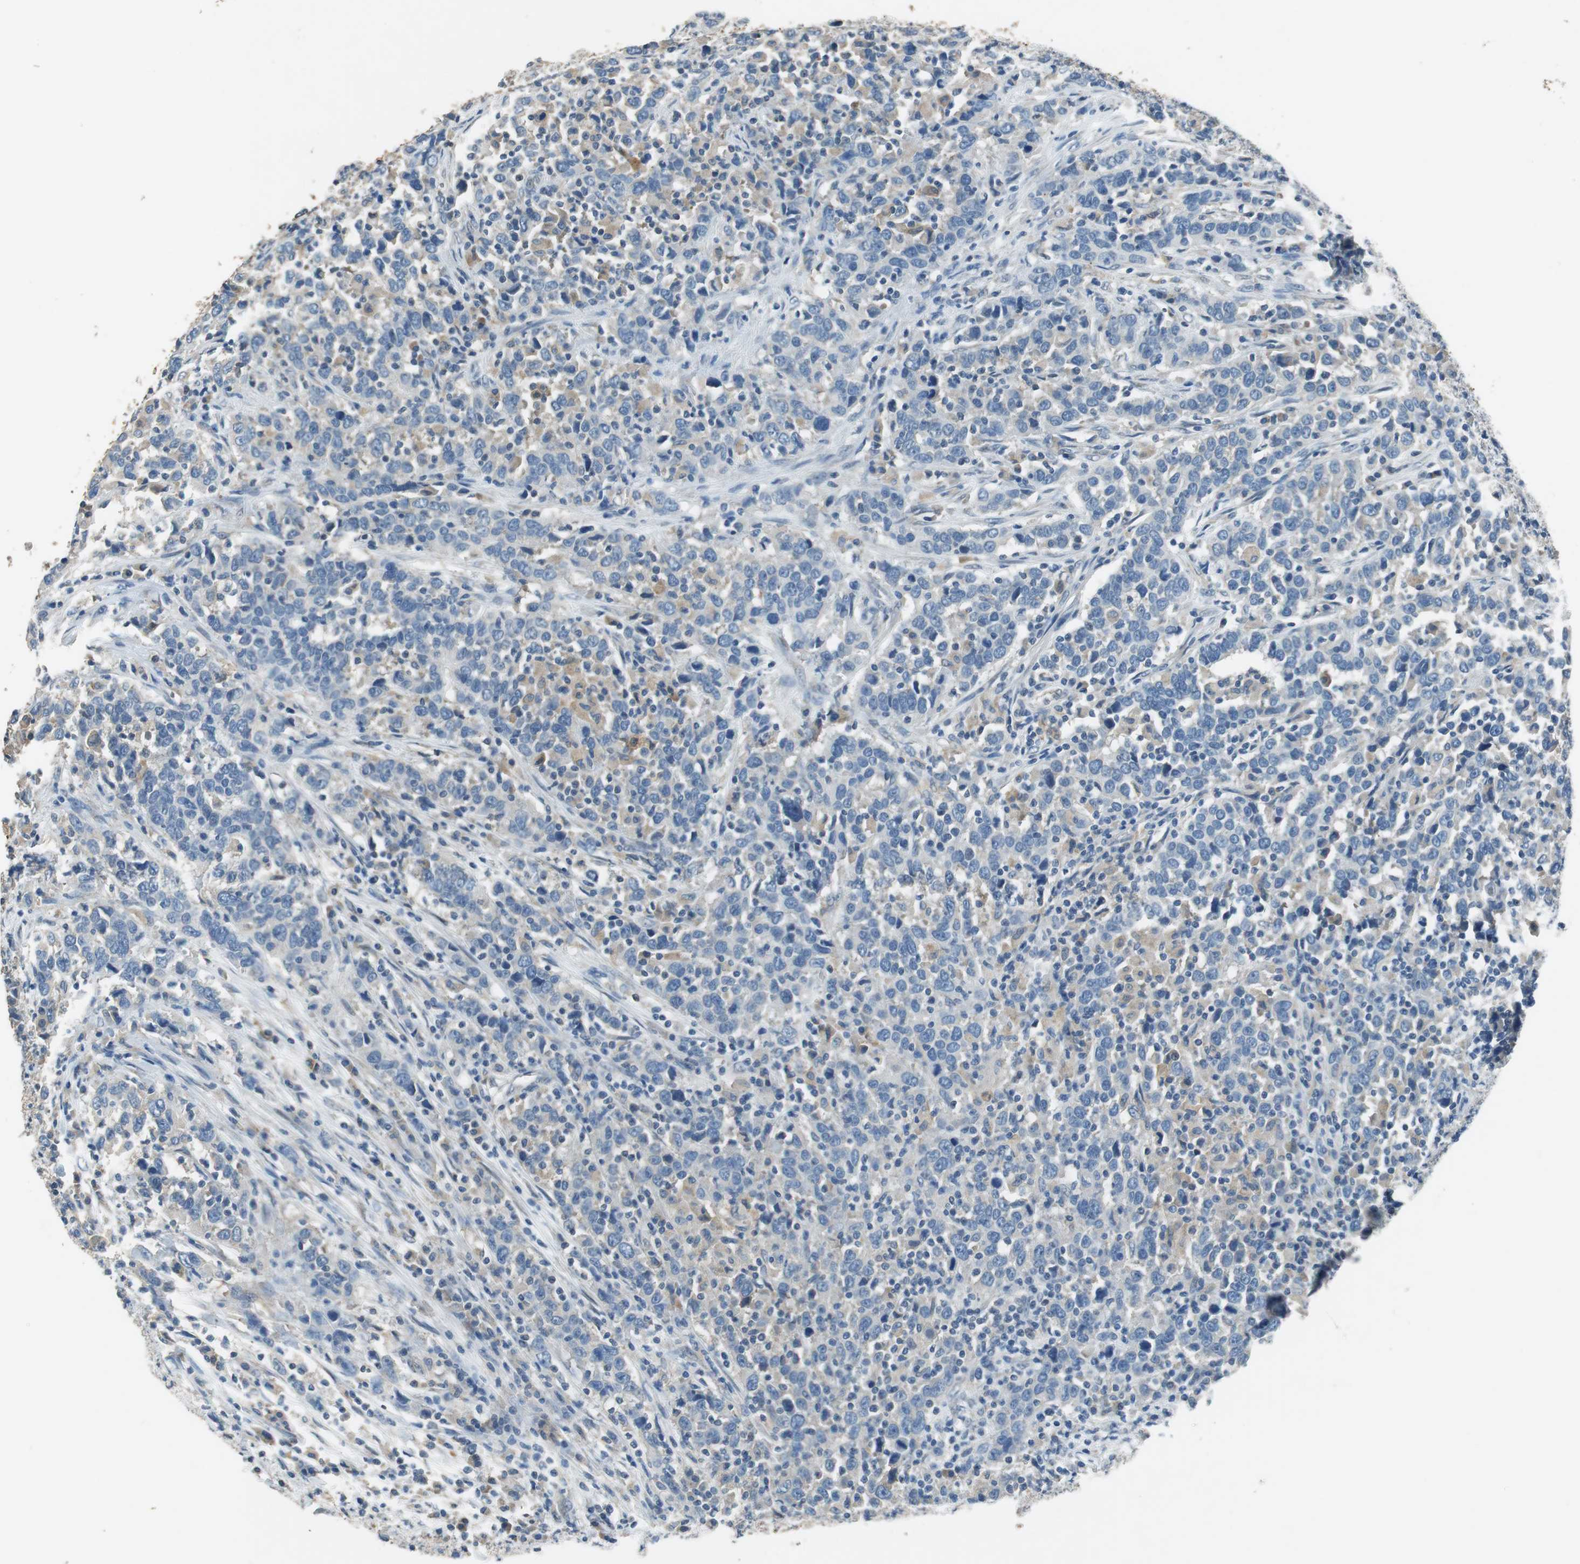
{"staining": {"intensity": "negative", "quantity": "none", "location": "none"}, "tissue": "urothelial cancer", "cell_type": "Tumor cells", "image_type": "cancer", "snomed": [{"axis": "morphology", "description": "Urothelial carcinoma, High grade"}, {"axis": "topography", "description": "Urinary bladder"}], "caption": "The photomicrograph shows no staining of tumor cells in urothelial carcinoma (high-grade).", "gene": "ALDH4A1", "patient": {"sex": "male", "age": 61}}